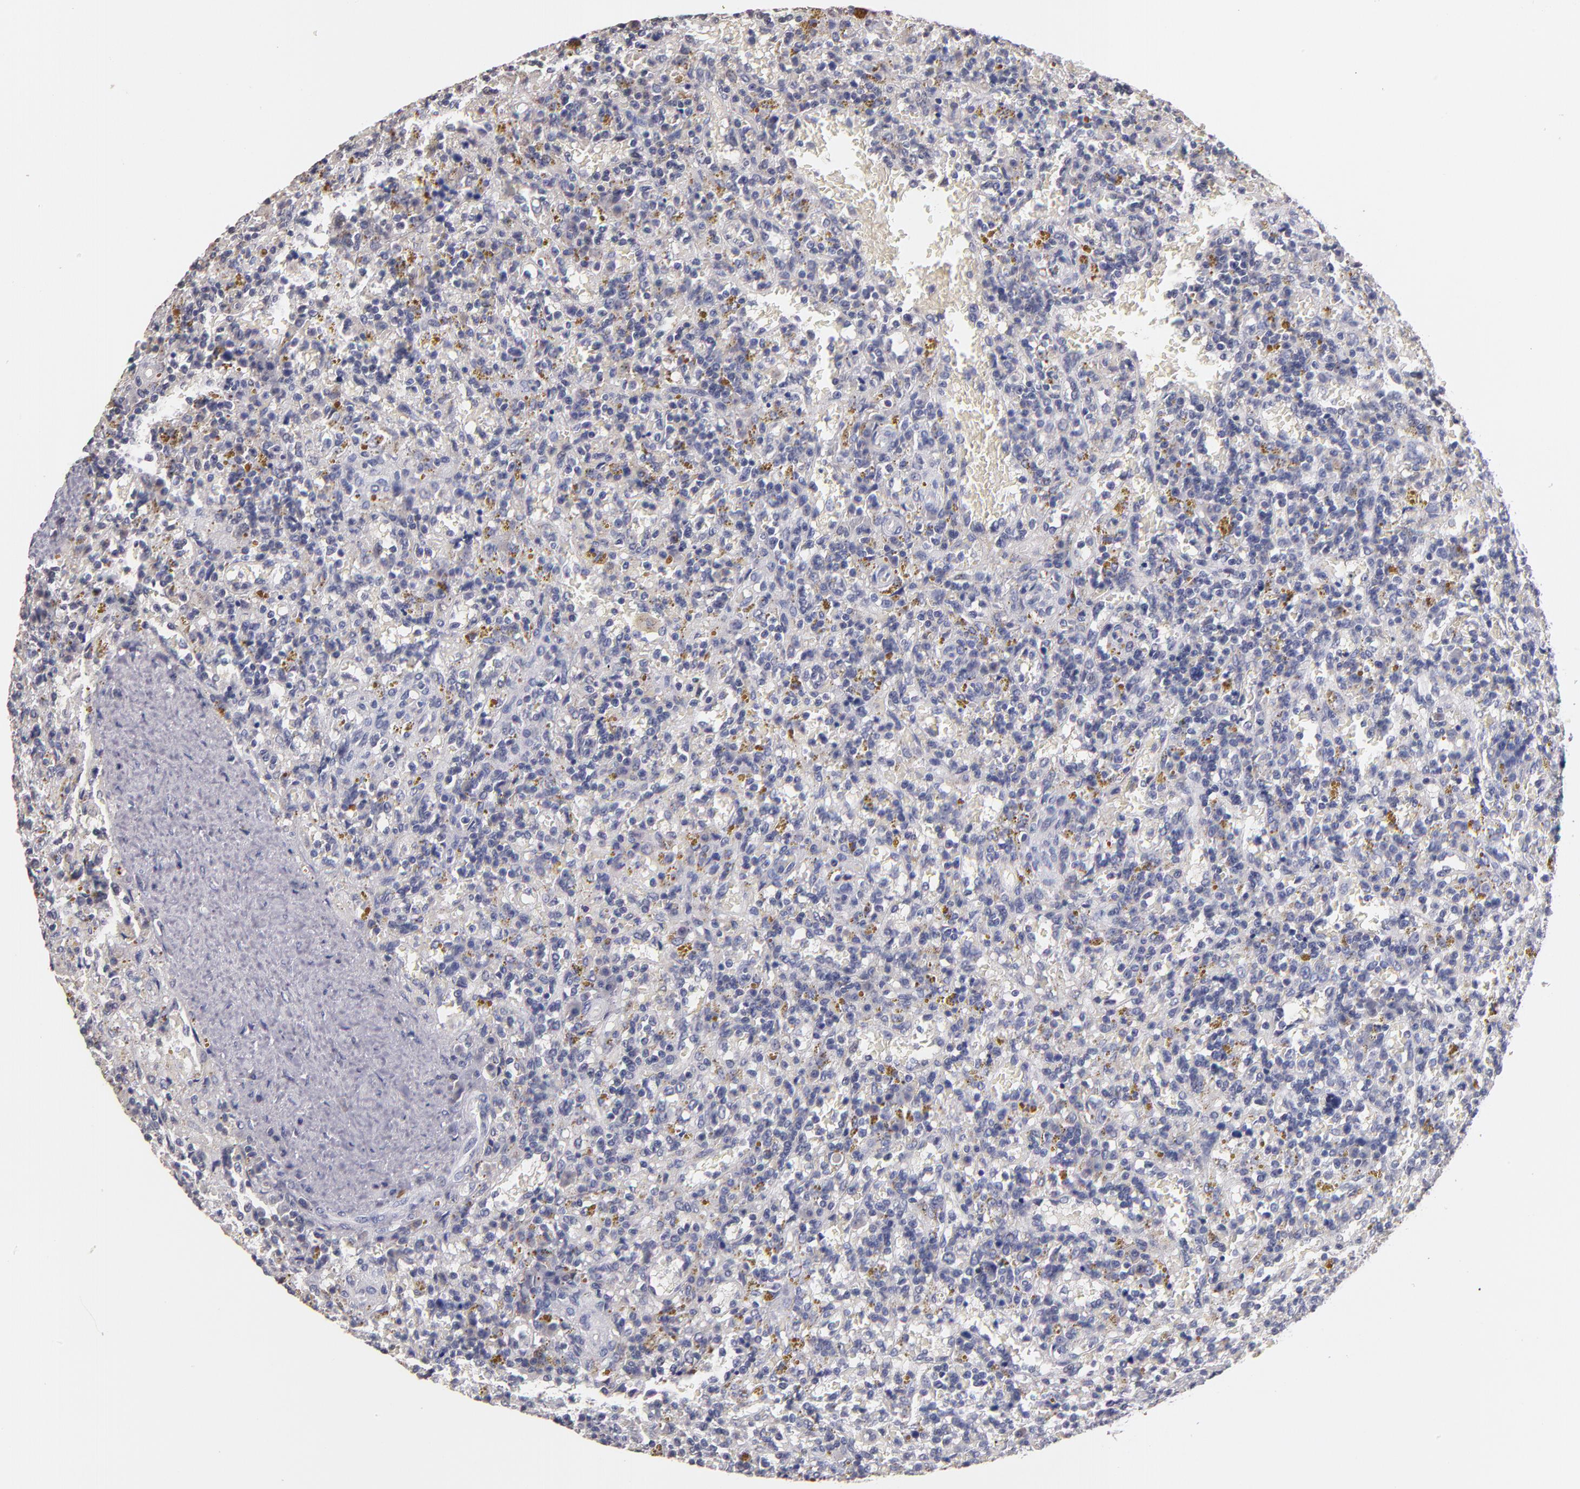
{"staining": {"intensity": "negative", "quantity": "none", "location": "none"}, "tissue": "lymphoma", "cell_type": "Tumor cells", "image_type": "cancer", "snomed": [{"axis": "morphology", "description": "Malignant lymphoma, non-Hodgkin's type, Low grade"}, {"axis": "topography", "description": "Spleen"}], "caption": "DAB immunohistochemical staining of human malignant lymphoma, non-Hodgkin's type (low-grade) demonstrates no significant positivity in tumor cells. The staining is performed using DAB (3,3'-diaminobenzidine) brown chromogen with nuclei counter-stained in using hematoxylin.", "gene": "SOX10", "patient": {"sex": "female", "age": 65}}